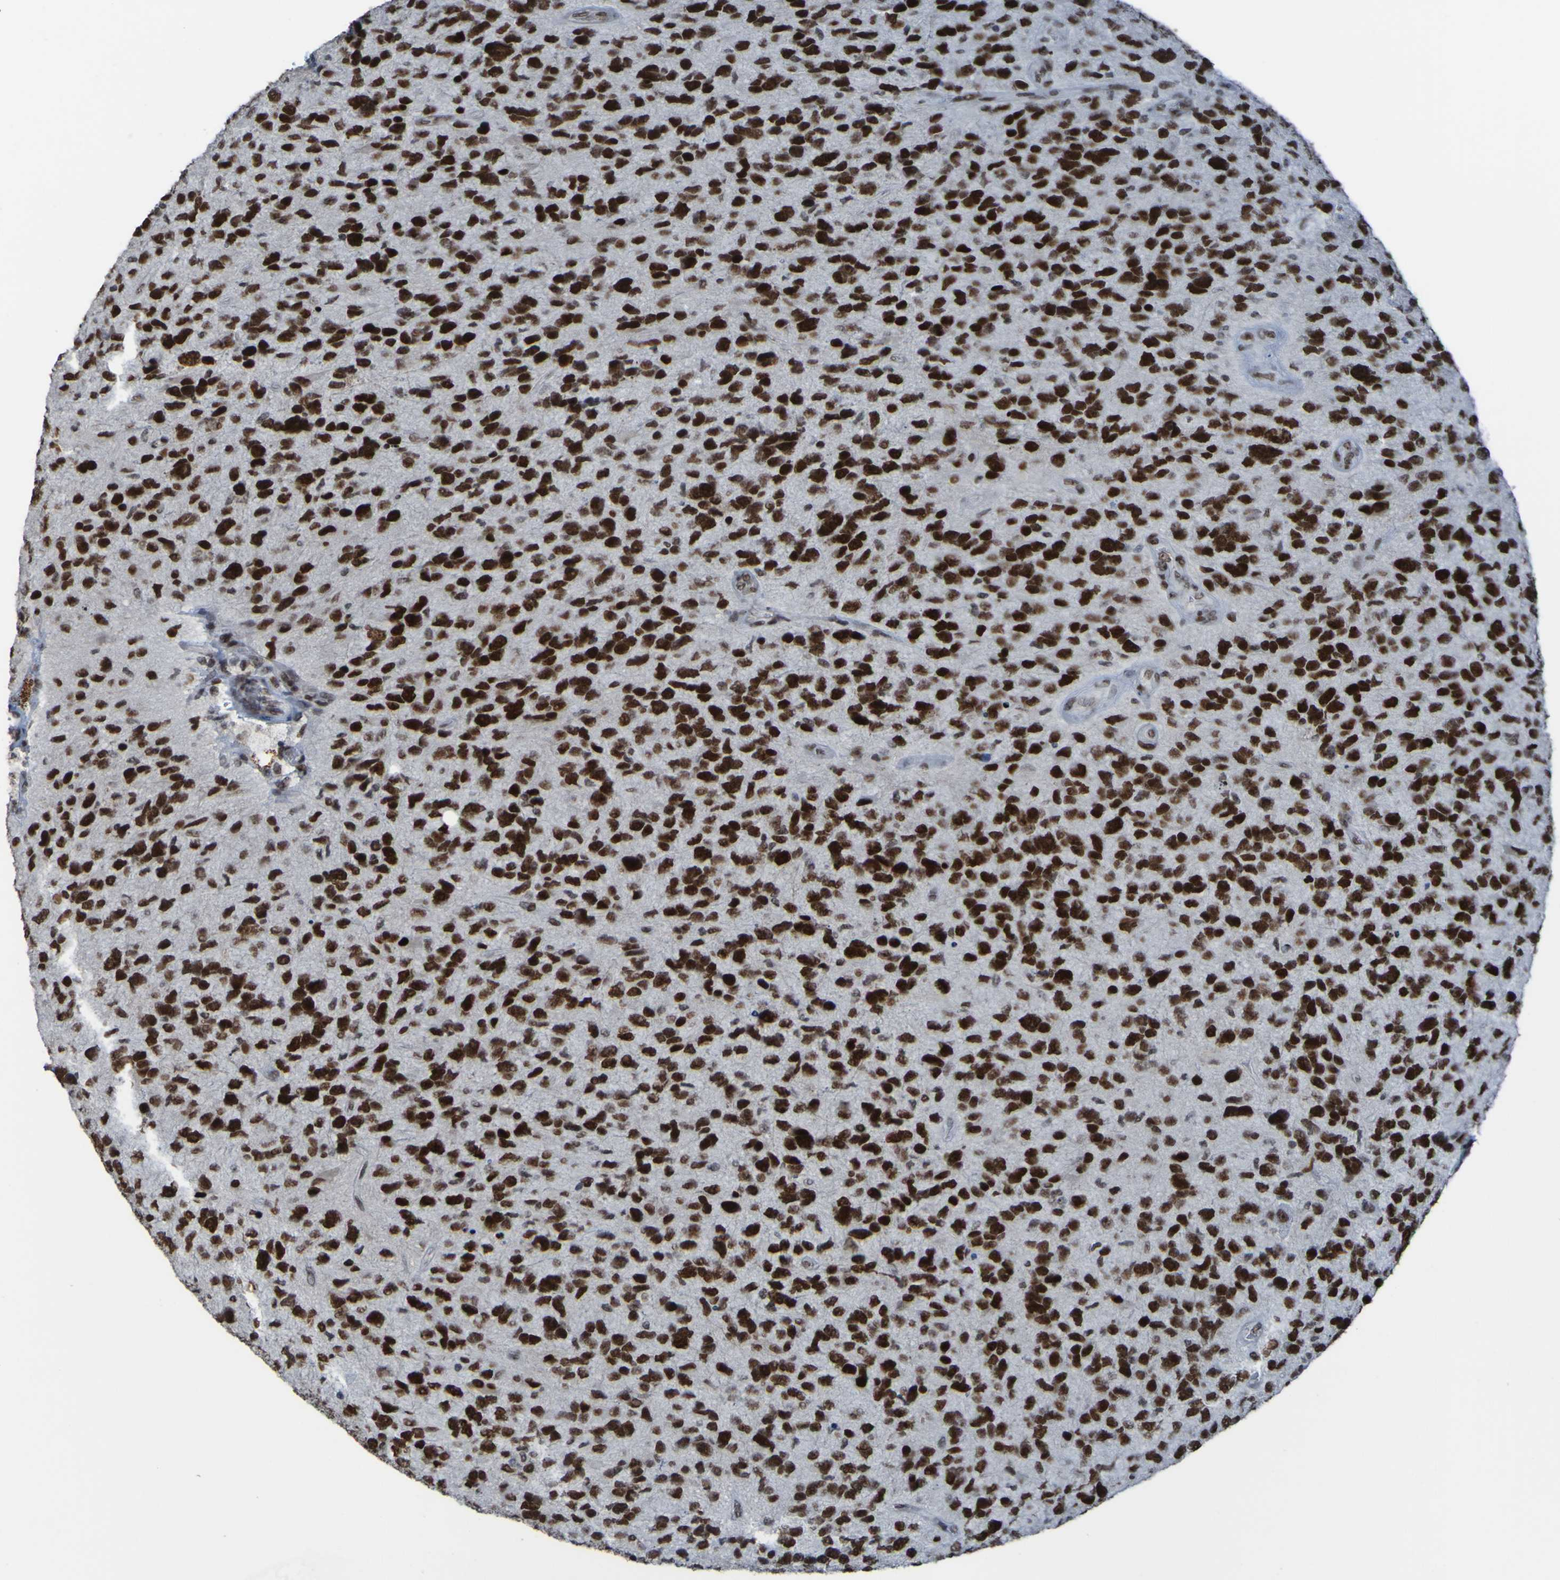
{"staining": {"intensity": "strong", "quantity": ">75%", "location": "nuclear"}, "tissue": "glioma", "cell_type": "Tumor cells", "image_type": "cancer", "snomed": [{"axis": "morphology", "description": "Glioma, malignant, High grade"}, {"axis": "topography", "description": "Brain"}], "caption": "Protein analysis of glioma tissue exhibits strong nuclear positivity in about >75% of tumor cells.", "gene": "PHF2", "patient": {"sex": "female", "age": 58}}